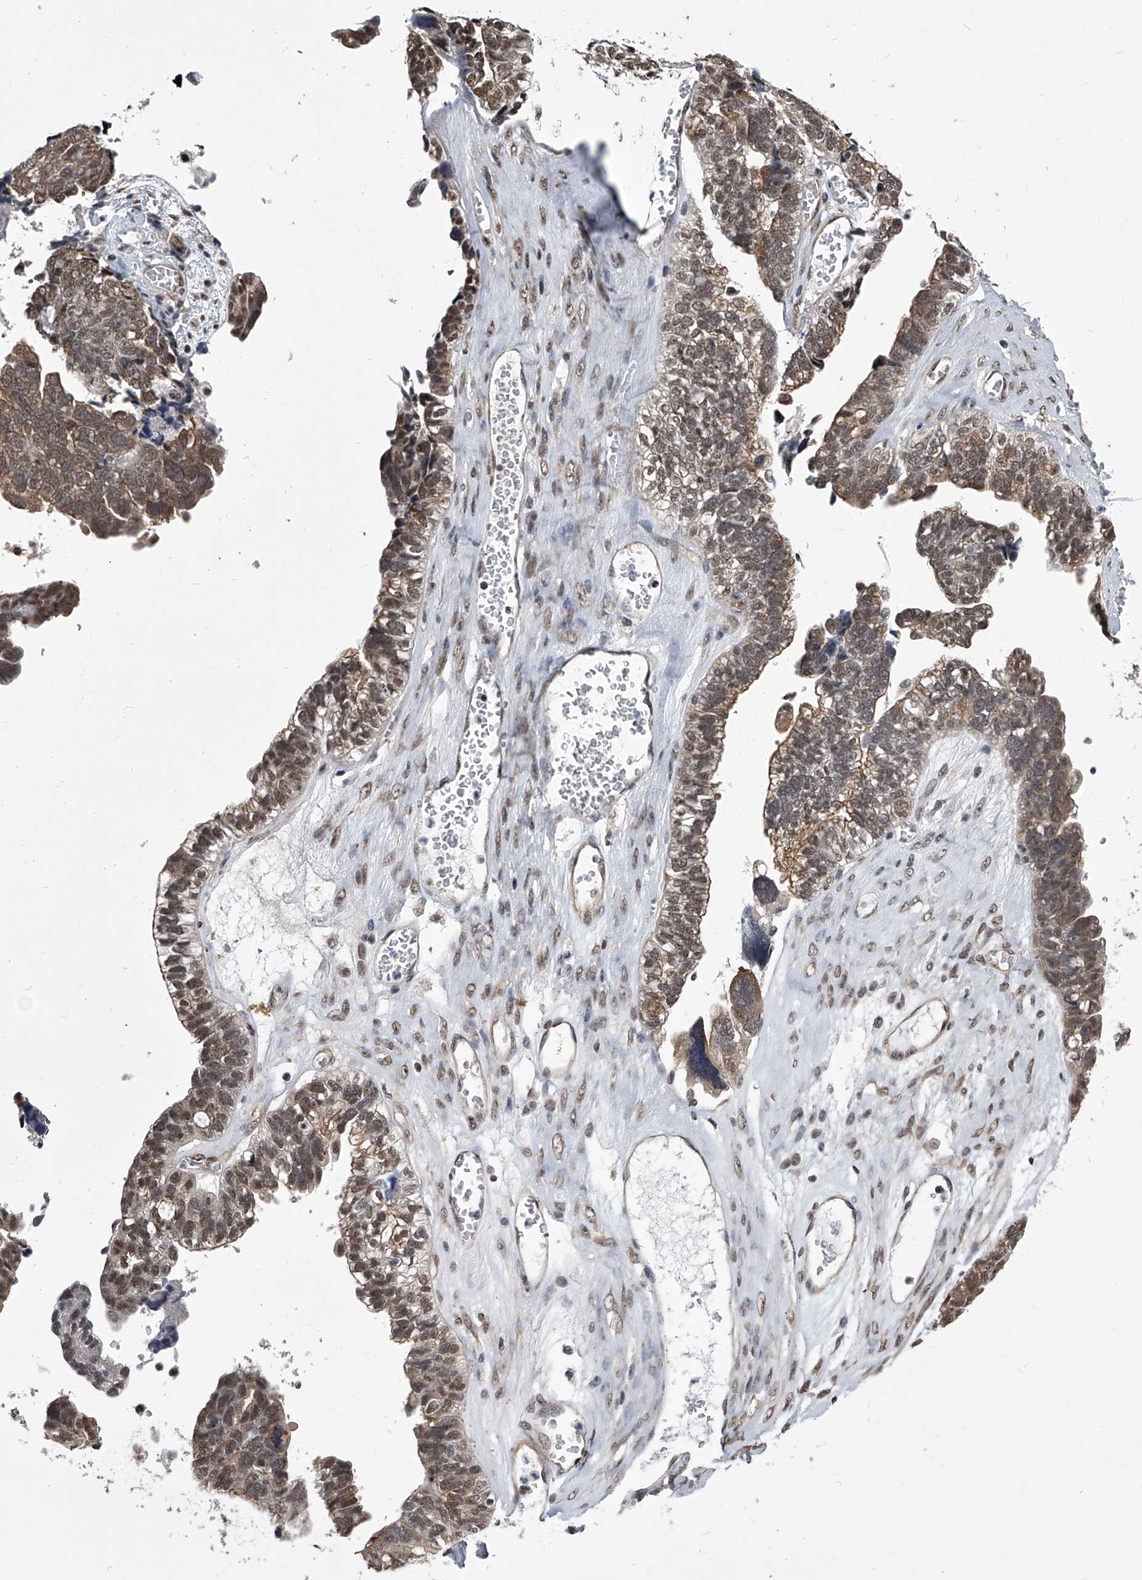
{"staining": {"intensity": "moderate", "quantity": ">75%", "location": "cytoplasmic/membranous,nuclear"}, "tissue": "ovarian cancer", "cell_type": "Tumor cells", "image_type": "cancer", "snomed": [{"axis": "morphology", "description": "Cystadenocarcinoma, serous, NOS"}, {"axis": "topography", "description": "Ovary"}], "caption": "Ovarian serous cystadenocarcinoma stained for a protein (brown) displays moderate cytoplasmic/membranous and nuclear positive staining in approximately >75% of tumor cells.", "gene": "ZNF76", "patient": {"sex": "female", "age": 79}}